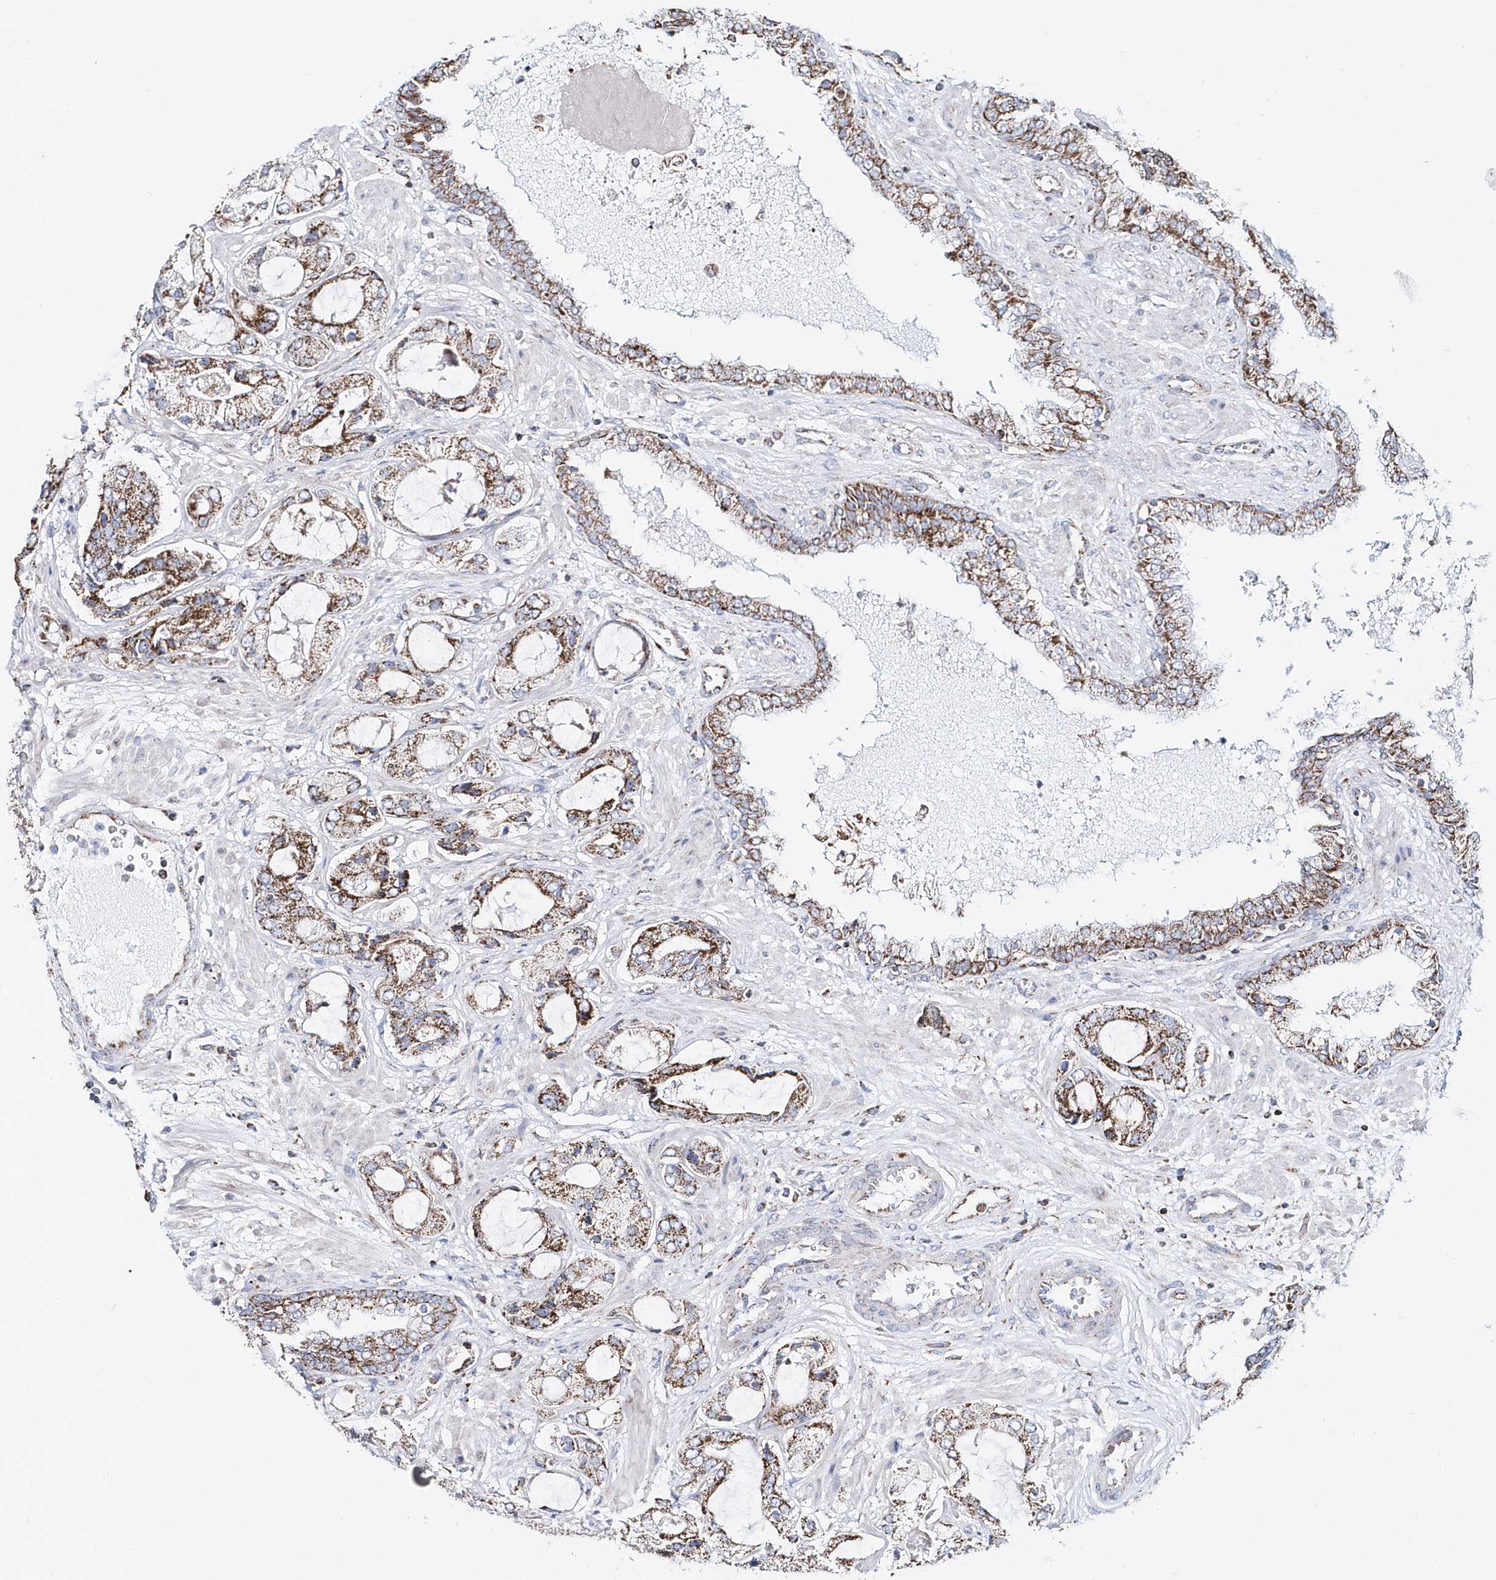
{"staining": {"intensity": "moderate", "quantity": ">75%", "location": "cytoplasmic/membranous"}, "tissue": "prostate cancer", "cell_type": "Tumor cells", "image_type": "cancer", "snomed": [{"axis": "morphology", "description": "Adenocarcinoma, High grade"}, {"axis": "topography", "description": "Prostate"}], "caption": "Adenocarcinoma (high-grade) (prostate) stained with immunohistochemistry displays moderate cytoplasmic/membranous staining in approximately >75% of tumor cells.", "gene": "TMCO6", "patient": {"sex": "male", "age": 59}}